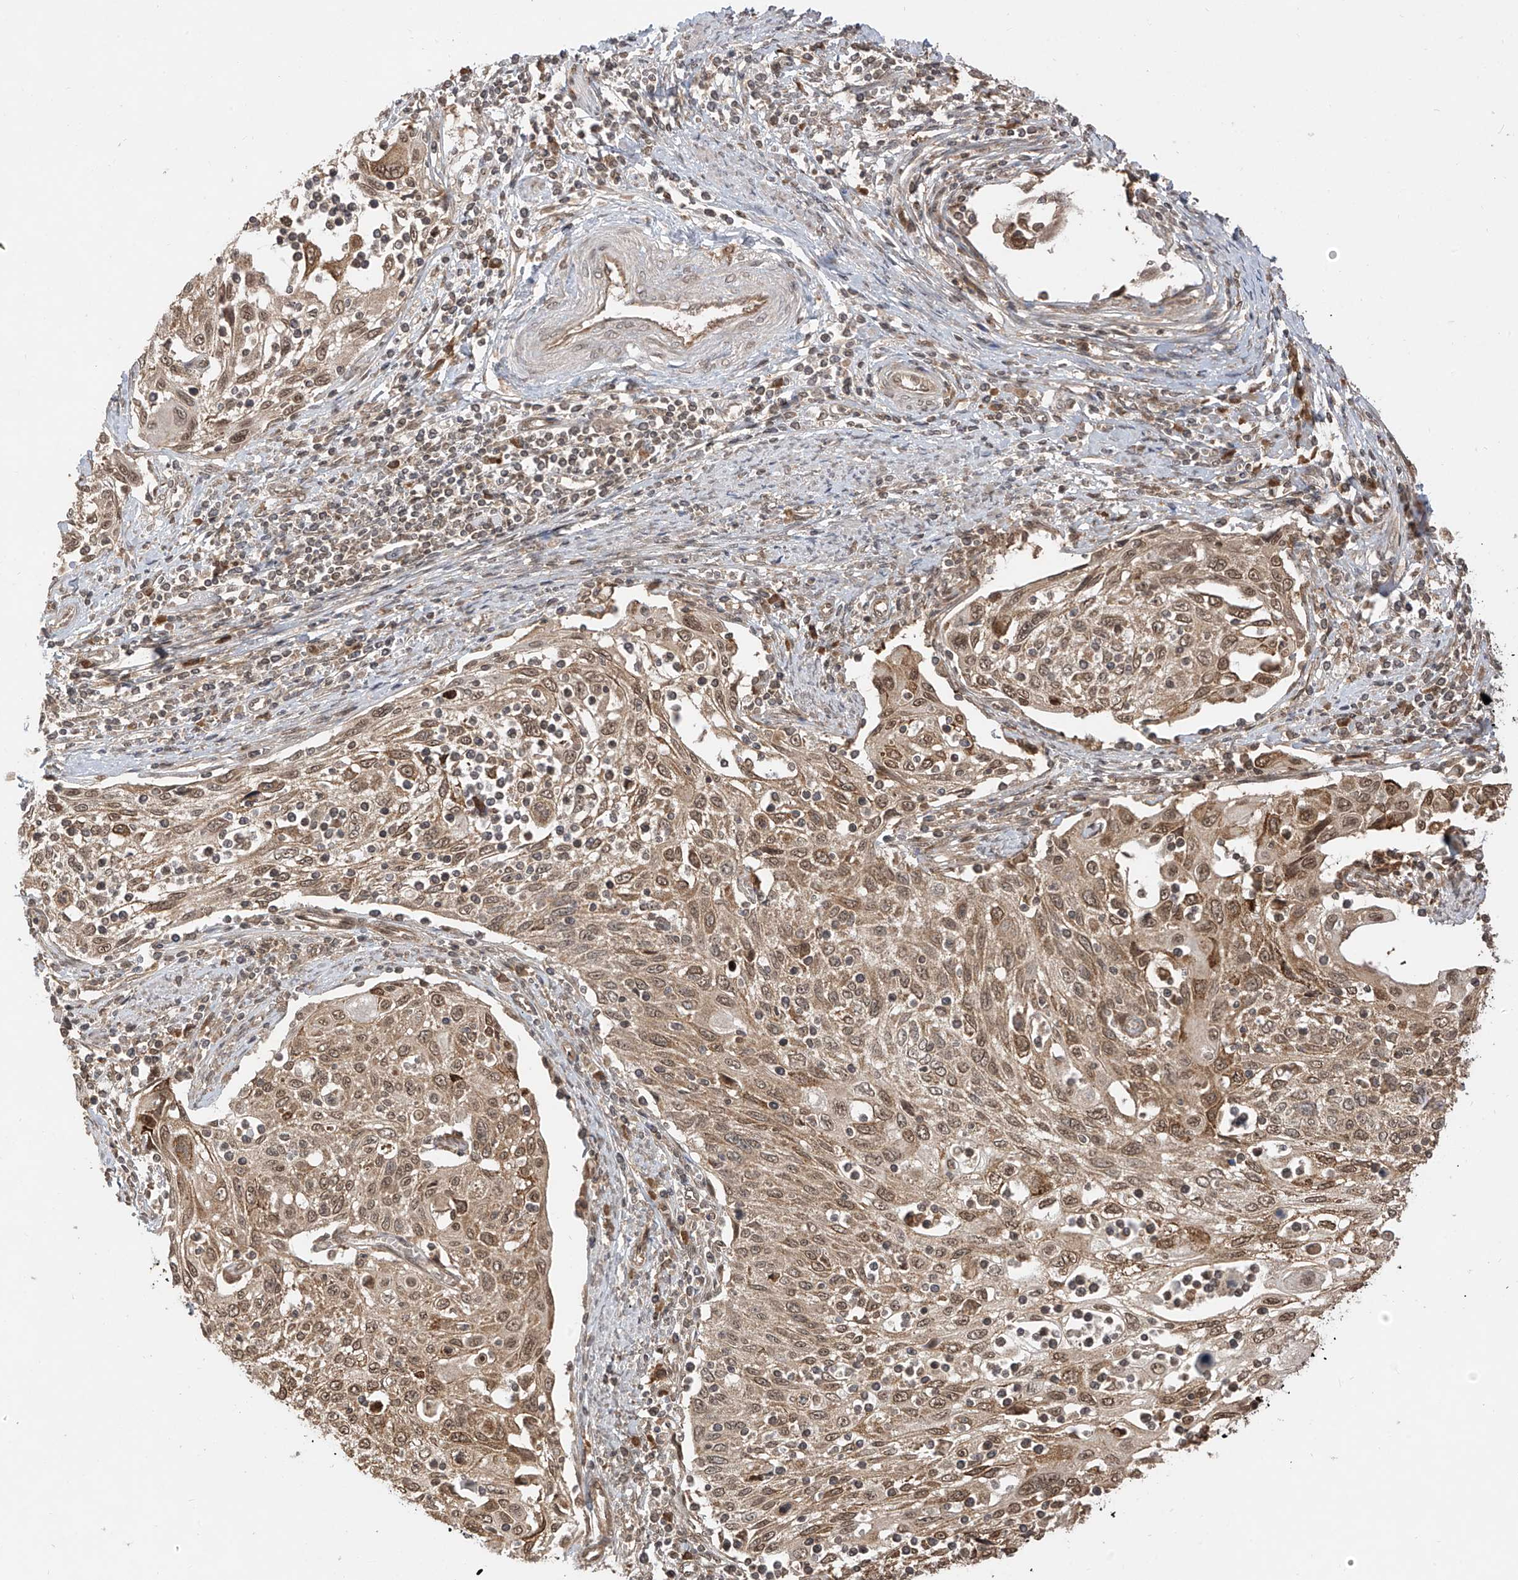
{"staining": {"intensity": "moderate", "quantity": ">75%", "location": "cytoplasmic/membranous,nuclear"}, "tissue": "cervical cancer", "cell_type": "Tumor cells", "image_type": "cancer", "snomed": [{"axis": "morphology", "description": "Squamous cell carcinoma, NOS"}, {"axis": "topography", "description": "Cervix"}], "caption": "Immunohistochemistry (IHC) histopathology image of neoplastic tissue: cervical squamous cell carcinoma stained using IHC exhibits medium levels of moderate protein expression localized specifically in the cytoplasmic/membranous and nuclear of tumor cells, appearing as a cytoplasmic/membranous and nuclear brown color.", "gene": "LCOR", "patient": {"sex": "female", "age": 70}}